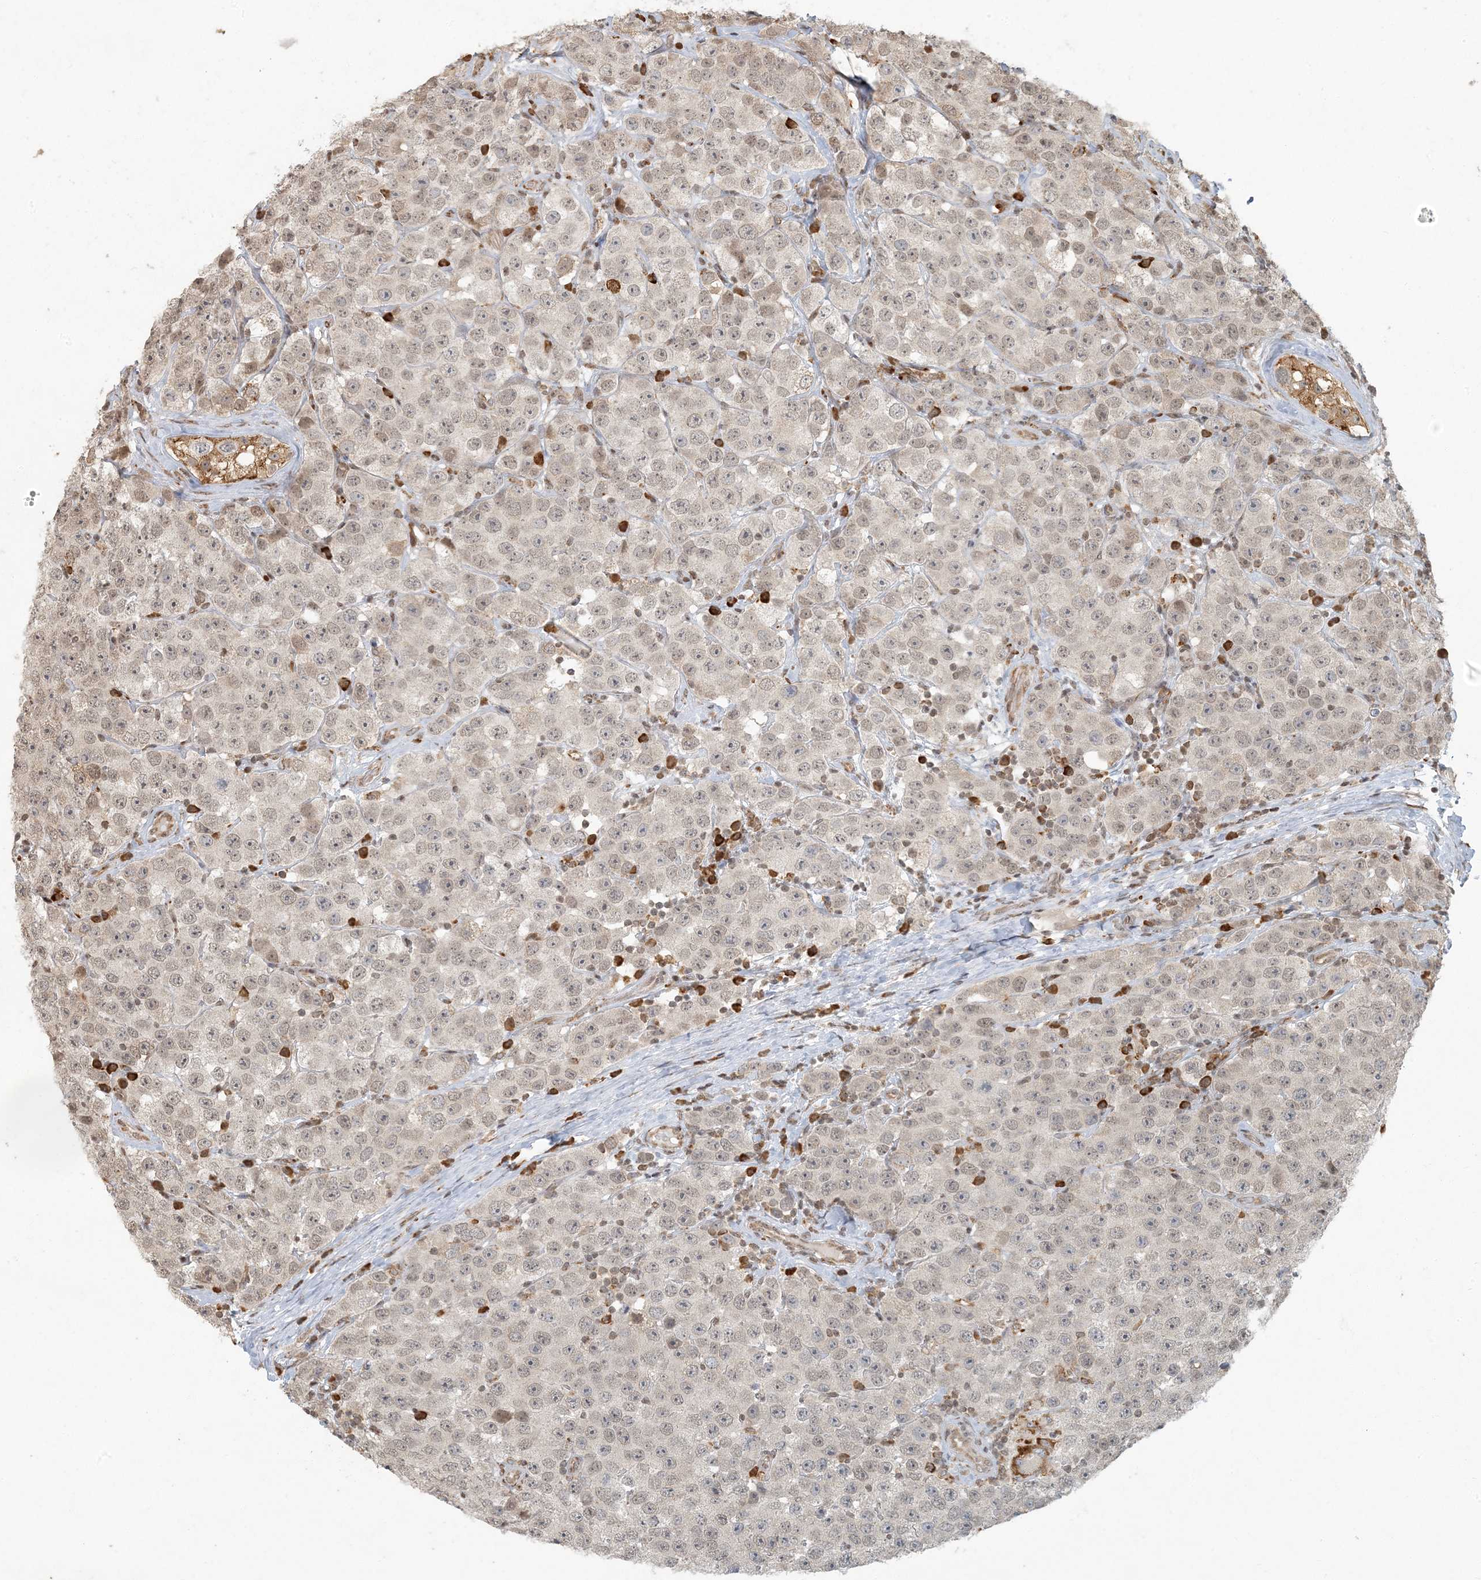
{"staining": {"intensity": "weak", "quantity": "25%-75%", "location": "nuclear"}, "tissue": "testis cancer", "cell_type": "Tumor cells", "image_type": "cancer", "snomed": [{"axis": "morphology", "description": "Seminoma, NOS"}, {"axis": "topography", "description": "Testis"}], "caption": "Protein staining exhibits weak nuclear staining in approximately 25%-75% of tumor cells in testis seminoma.", "gene": "AK9", "patient": {"sex": "male", "age": 28}}